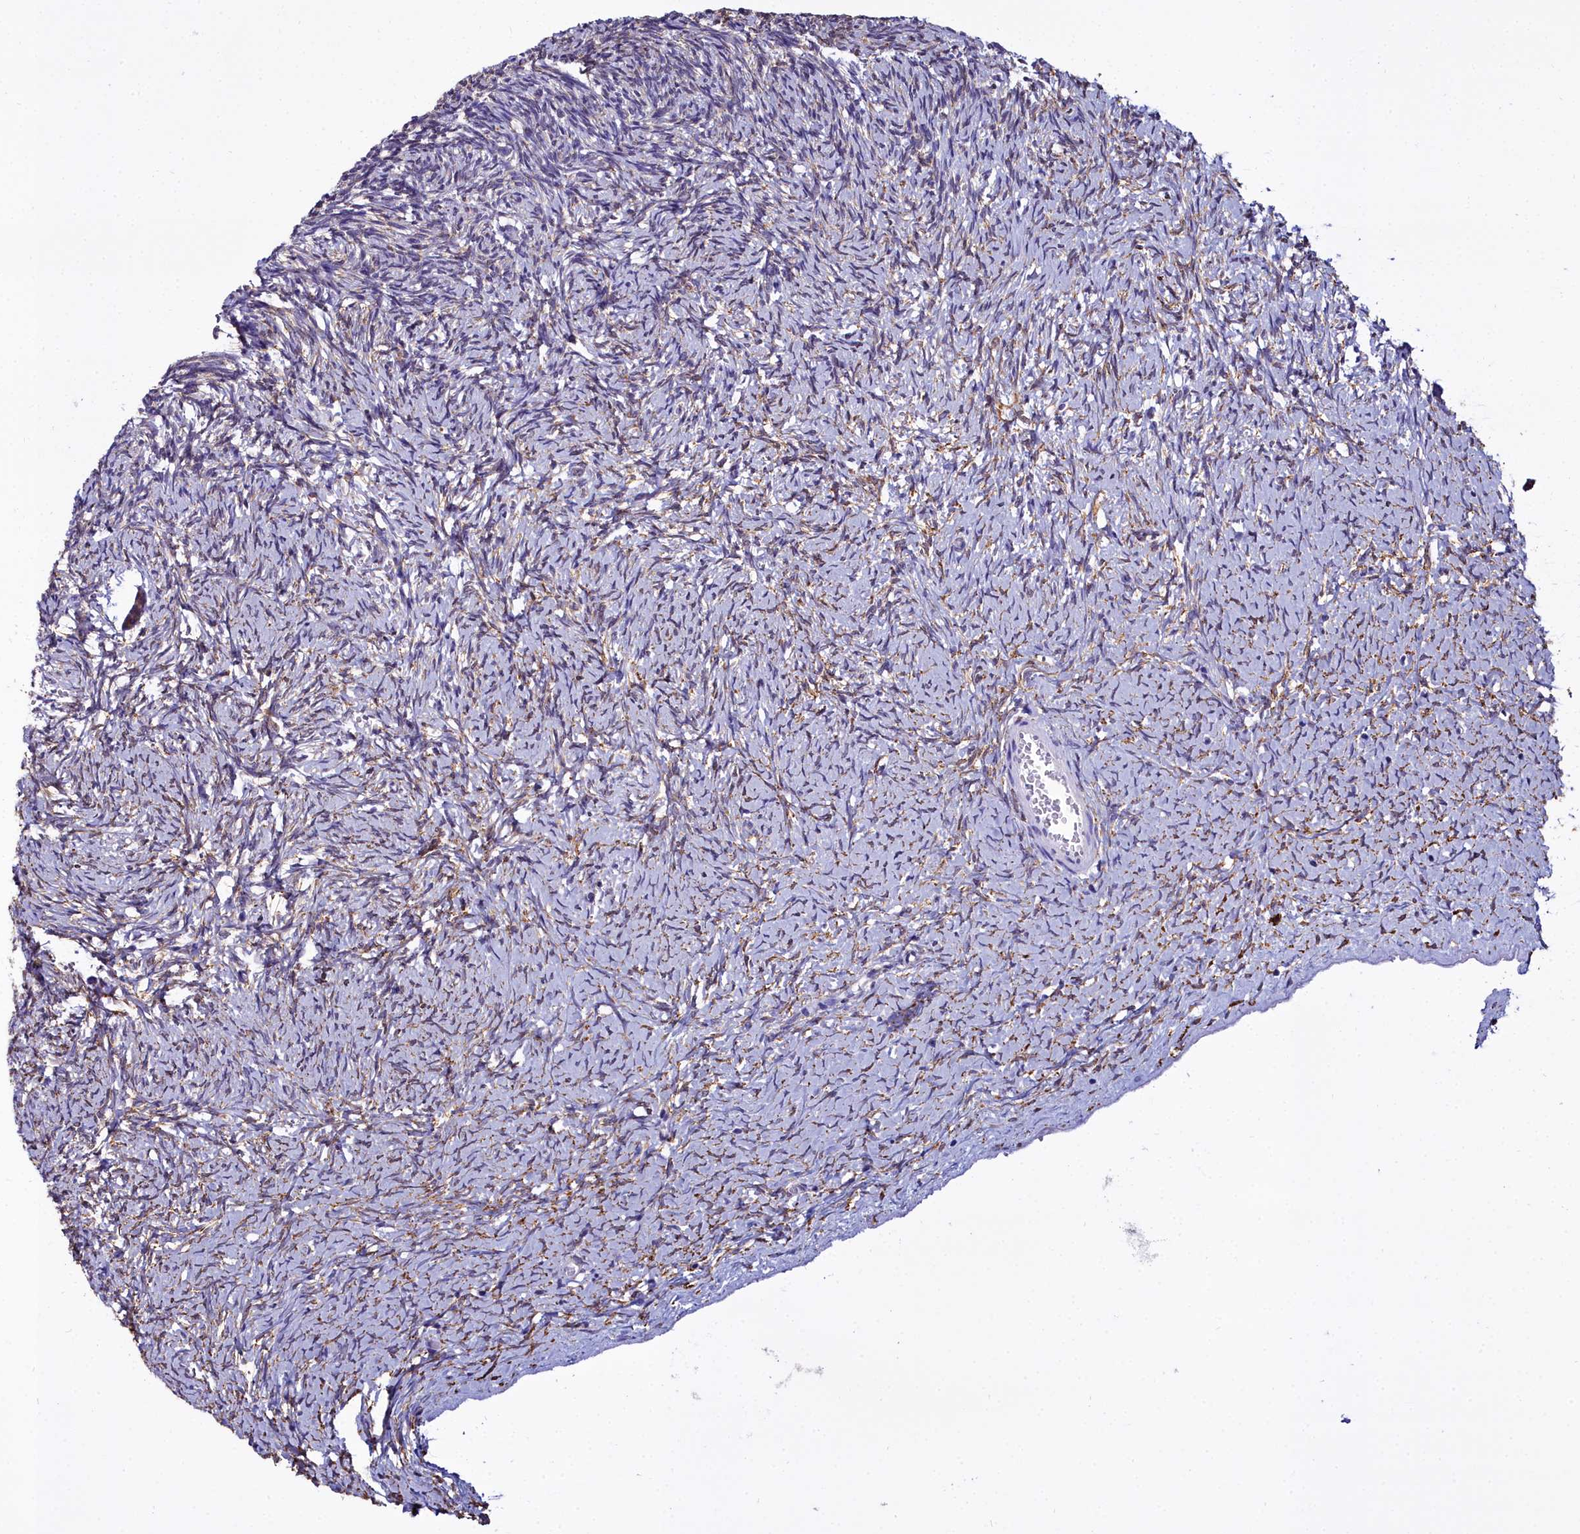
{"staining": {"intensity": "weak", "quantity": "25%-75%", "location": "cytoplasmic/membranous"}, "tissue": "ovary", "cell_type": "Ovarian stroma cells", "image_type": "normal", "snomed": [{"axis": "morphology", "description": "Normal tissue, NOS"}, {"axis": "topography", "description": "Ovary"}], "caption": "Immunohistochemistry (IHC) (DAB) staining of normal human ovary exhibits weak cytoplasmic/membranous protein positivity in approximately 25%-75% of ovarian stroma cells. Ihc stains the protein in brown and the nuclei are stained blue.", "gene": "TXNDC5", "patient": {"sex": "female", "age": 39}}